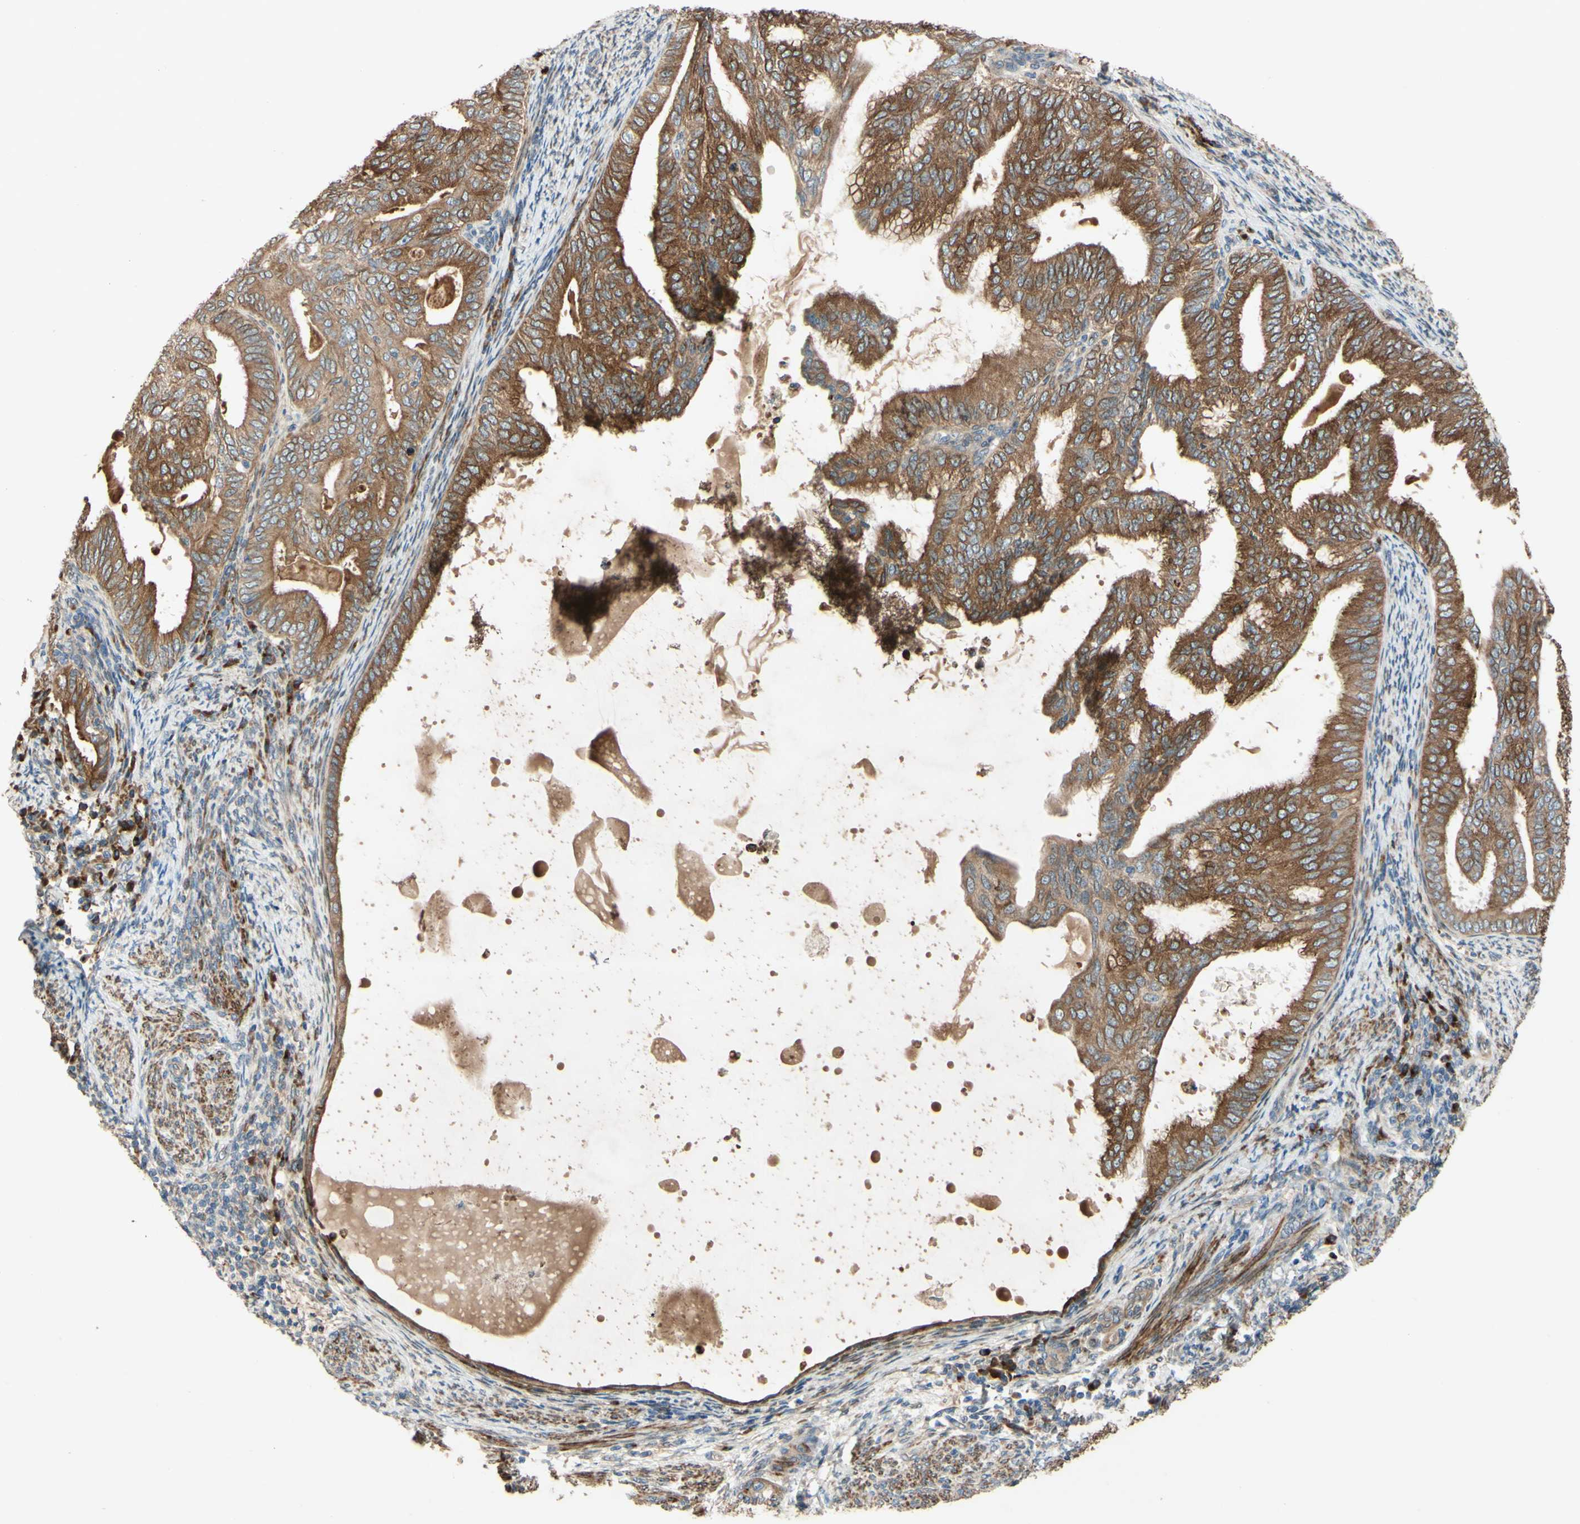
{"staining": {"intensity": "moderate", "quantity": ">75%", "location": "cytoplasmic/membranous,nuclear"}, "tissue": "endometrial cancer", "cell_type": "Tumor cells", "image_type": "cancer", "snomed": [{"axis": "morphology", "description": "Adenocarcinoma, NOS"}, {"axis": "topography", "description": "Endometrium"}], "caption": "Brown immunohistochemical staining in endometrial adenocarcinoma reveals moderate cytoplasmic/membranous and nuclear expression in about >75% of tumor cells.", "gene": "PTPRU", "patient": {"sex": "female", "age": 58}}